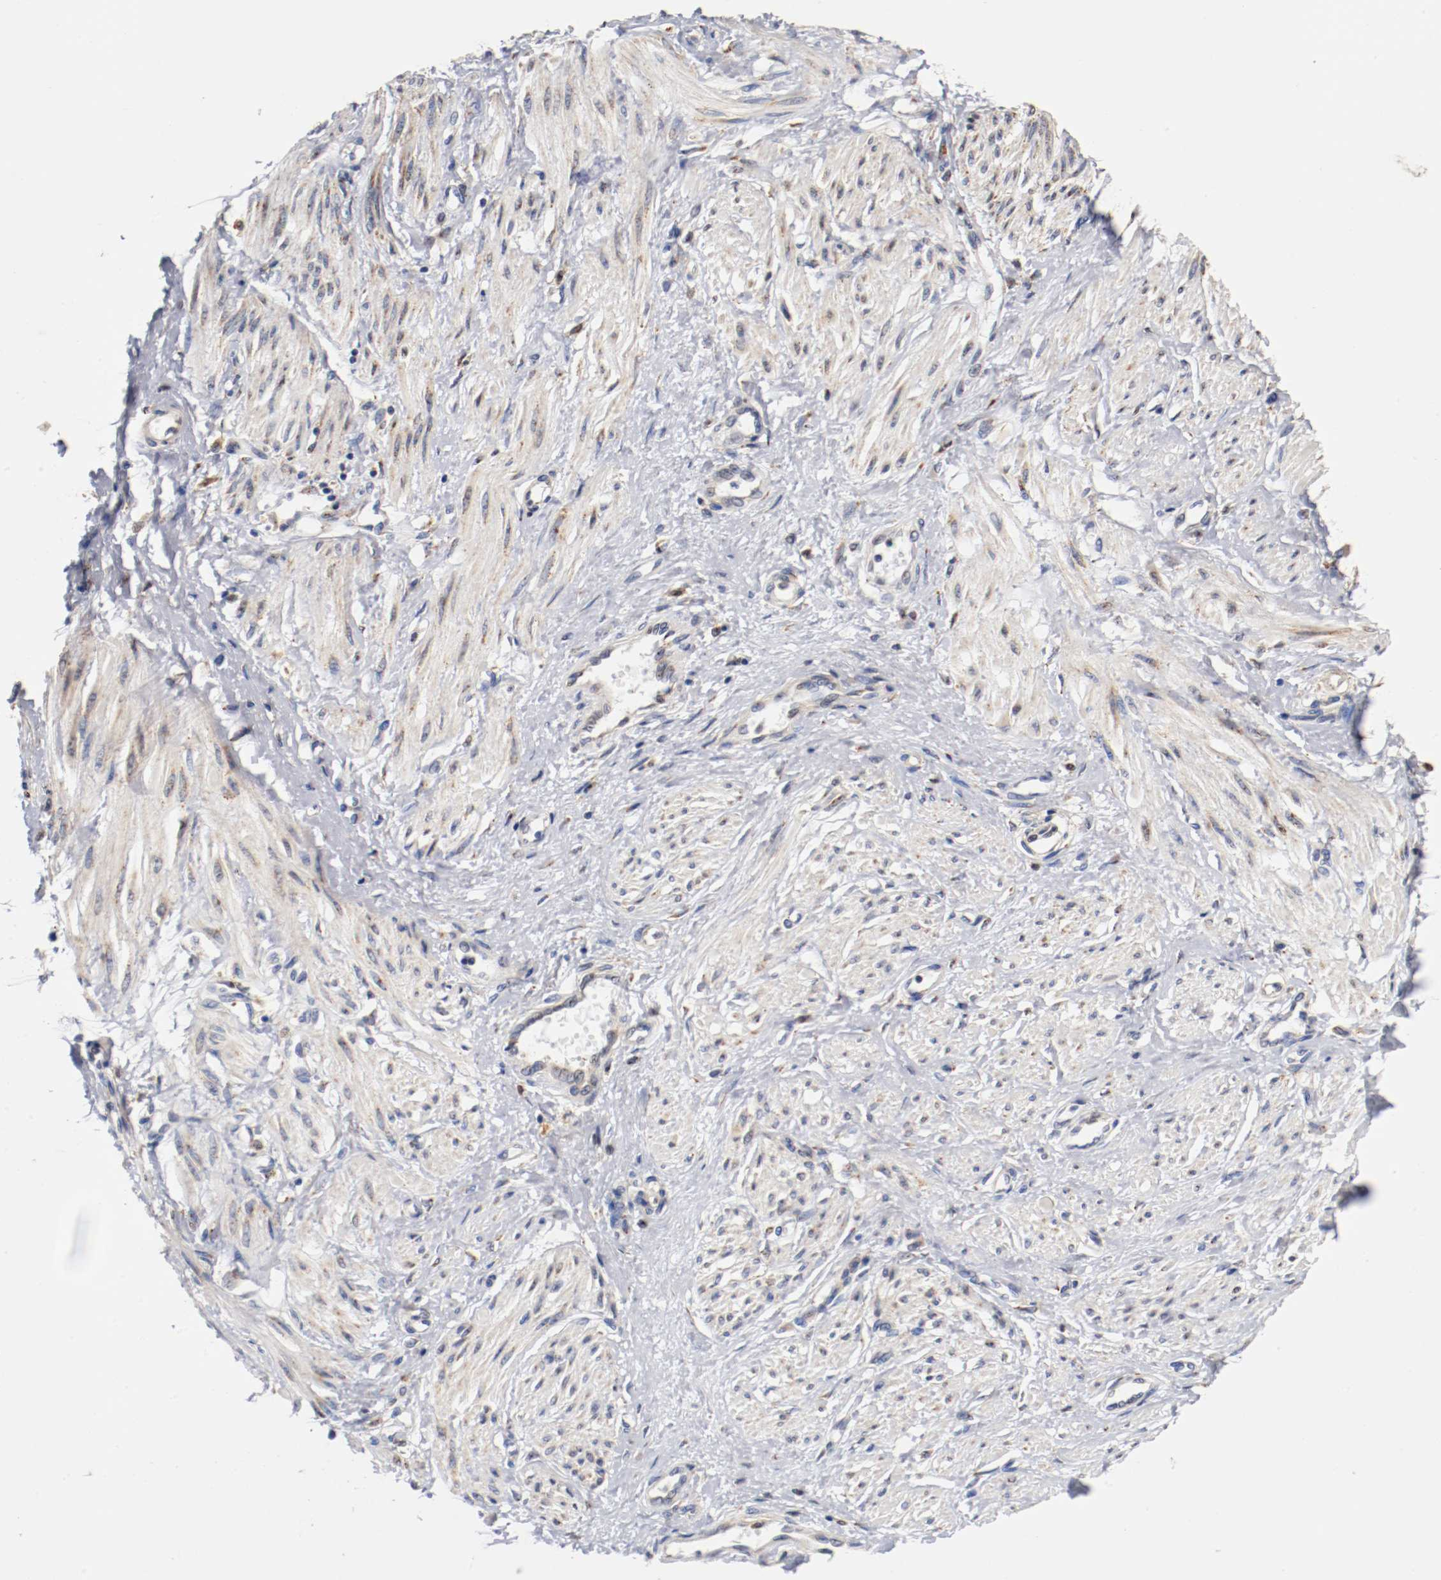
{"staining": {"intensity": "weak", "quantity": "25%-75%", "location": "cytoplasmic/membranous"}, "tissue": "smooth muscle", "cell_type": "Smooth muscle cells", "image_type": "normal", "snomed": [{"axis": "morphology", "description": "Normal tissue, NOS"}, {"axis": "topography", "description": "Smooth muscle"}, {"axis": "topography", "description": "Uterus"}], "caption": "A histopathology image showing weak cytoplasmic/membranous staining in about 25%-75% of smooth muscle cells in benign smooth muscle, as visualized by brown immunohistochemical staining.", "gene": "TNFSF12", "patient": {"sex": "female", "age": 39}}